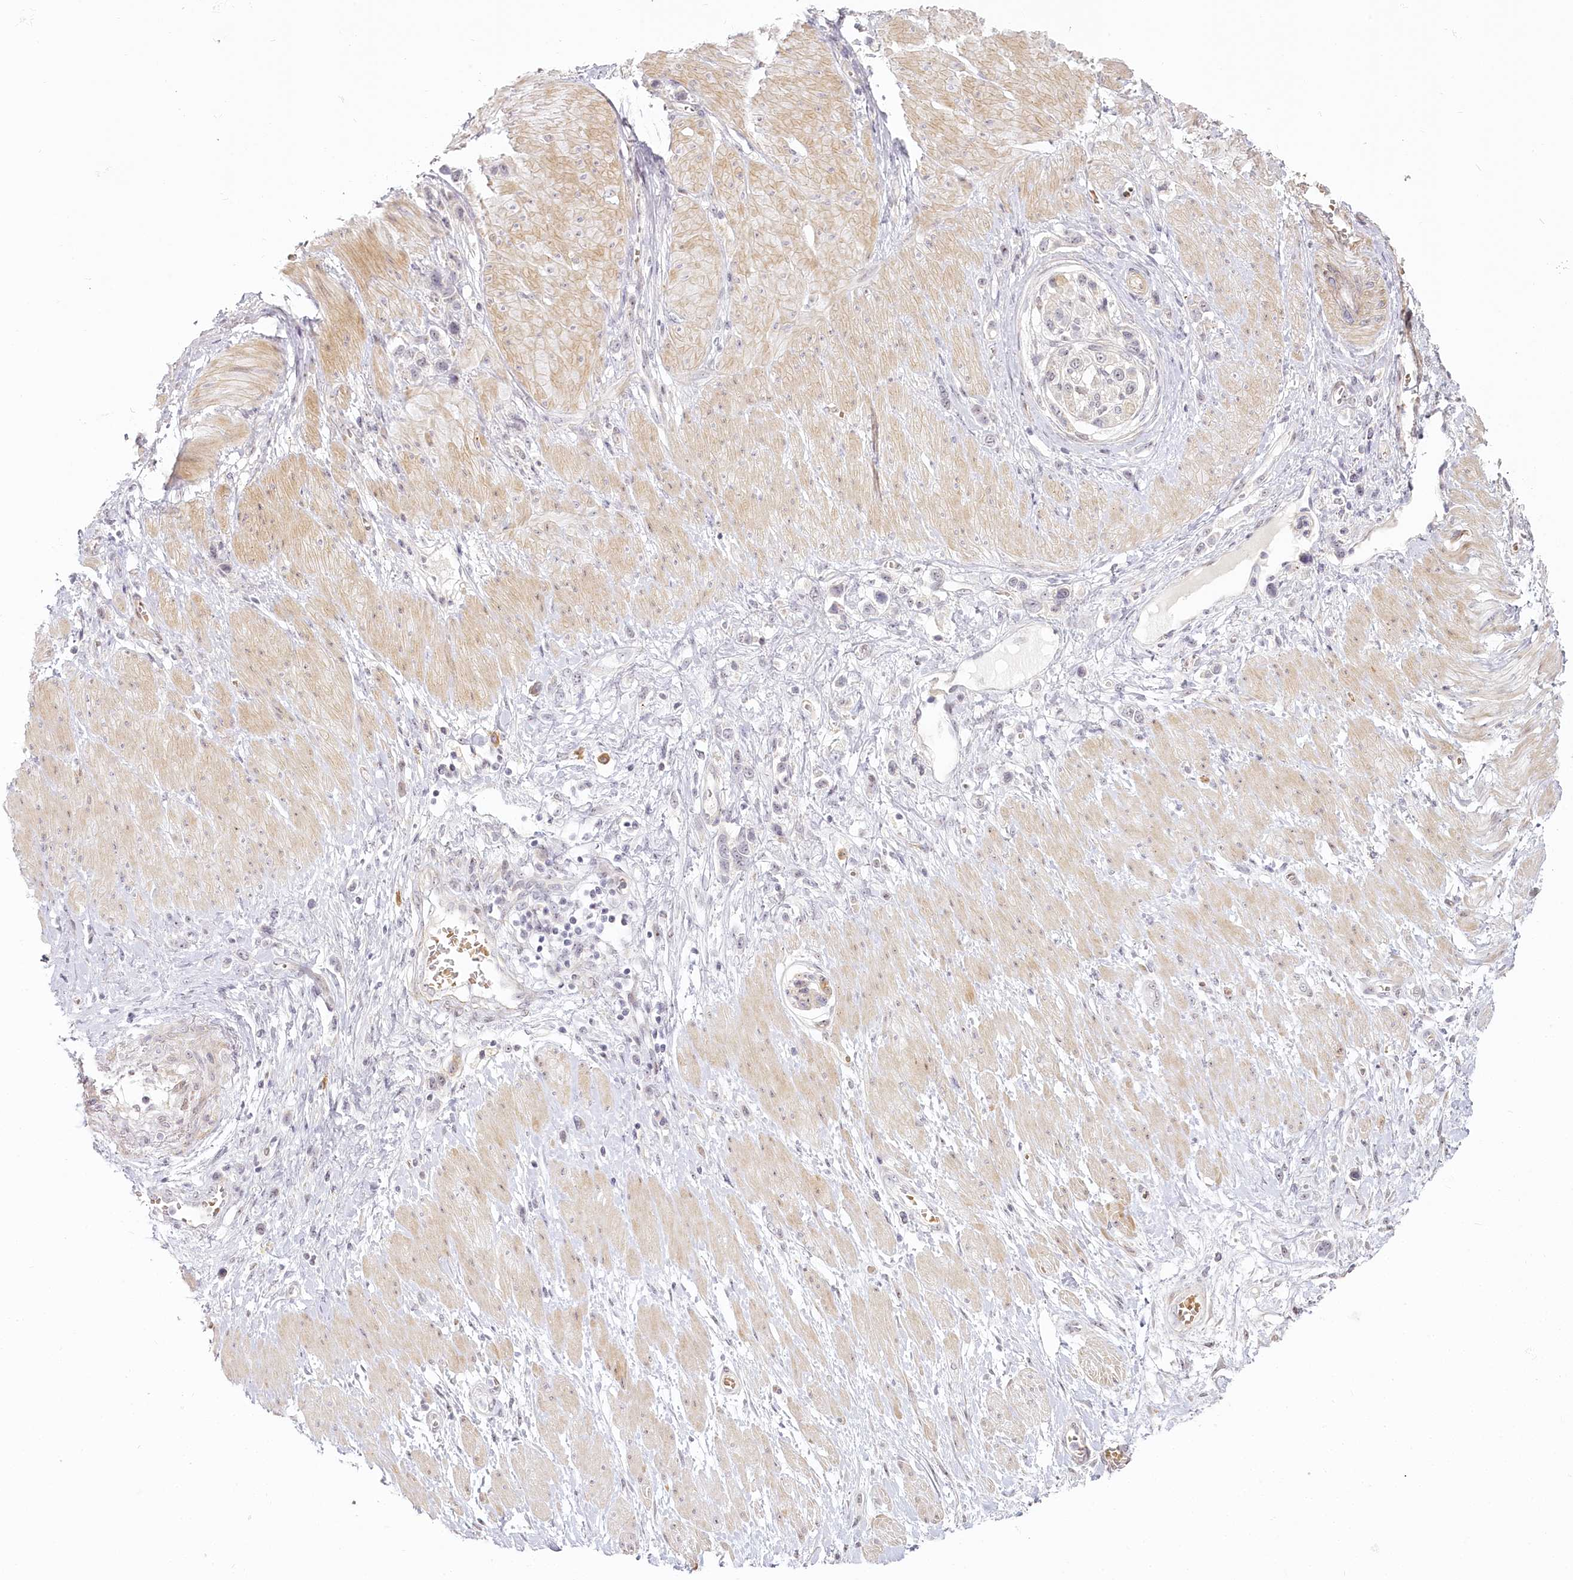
{"staining": {"intensity": "negative", "quantity": "none", "location": "none"}, "tissue": "stomach cancer", "cell_type": "Tumor cells", "image_type": "cancer", "snomed": [{"axis": "morphology", "description": "Normal tissue, NOS"}, {"axis": "morphology", "description": "Adenocarcinoma, NOS"}, {"axis": "topography", "description": "Stomach, upper"}, {"axis": "topography", "description": "Stomach"}], "caption": "A high-resolution image shows immunohistochemistry (IHC) staining of stomach adenocarcinoma, which displays no significant staining in tumor cells.", "gene": "EXOSC7", "patient": {"sex": "female", "age": 65}}